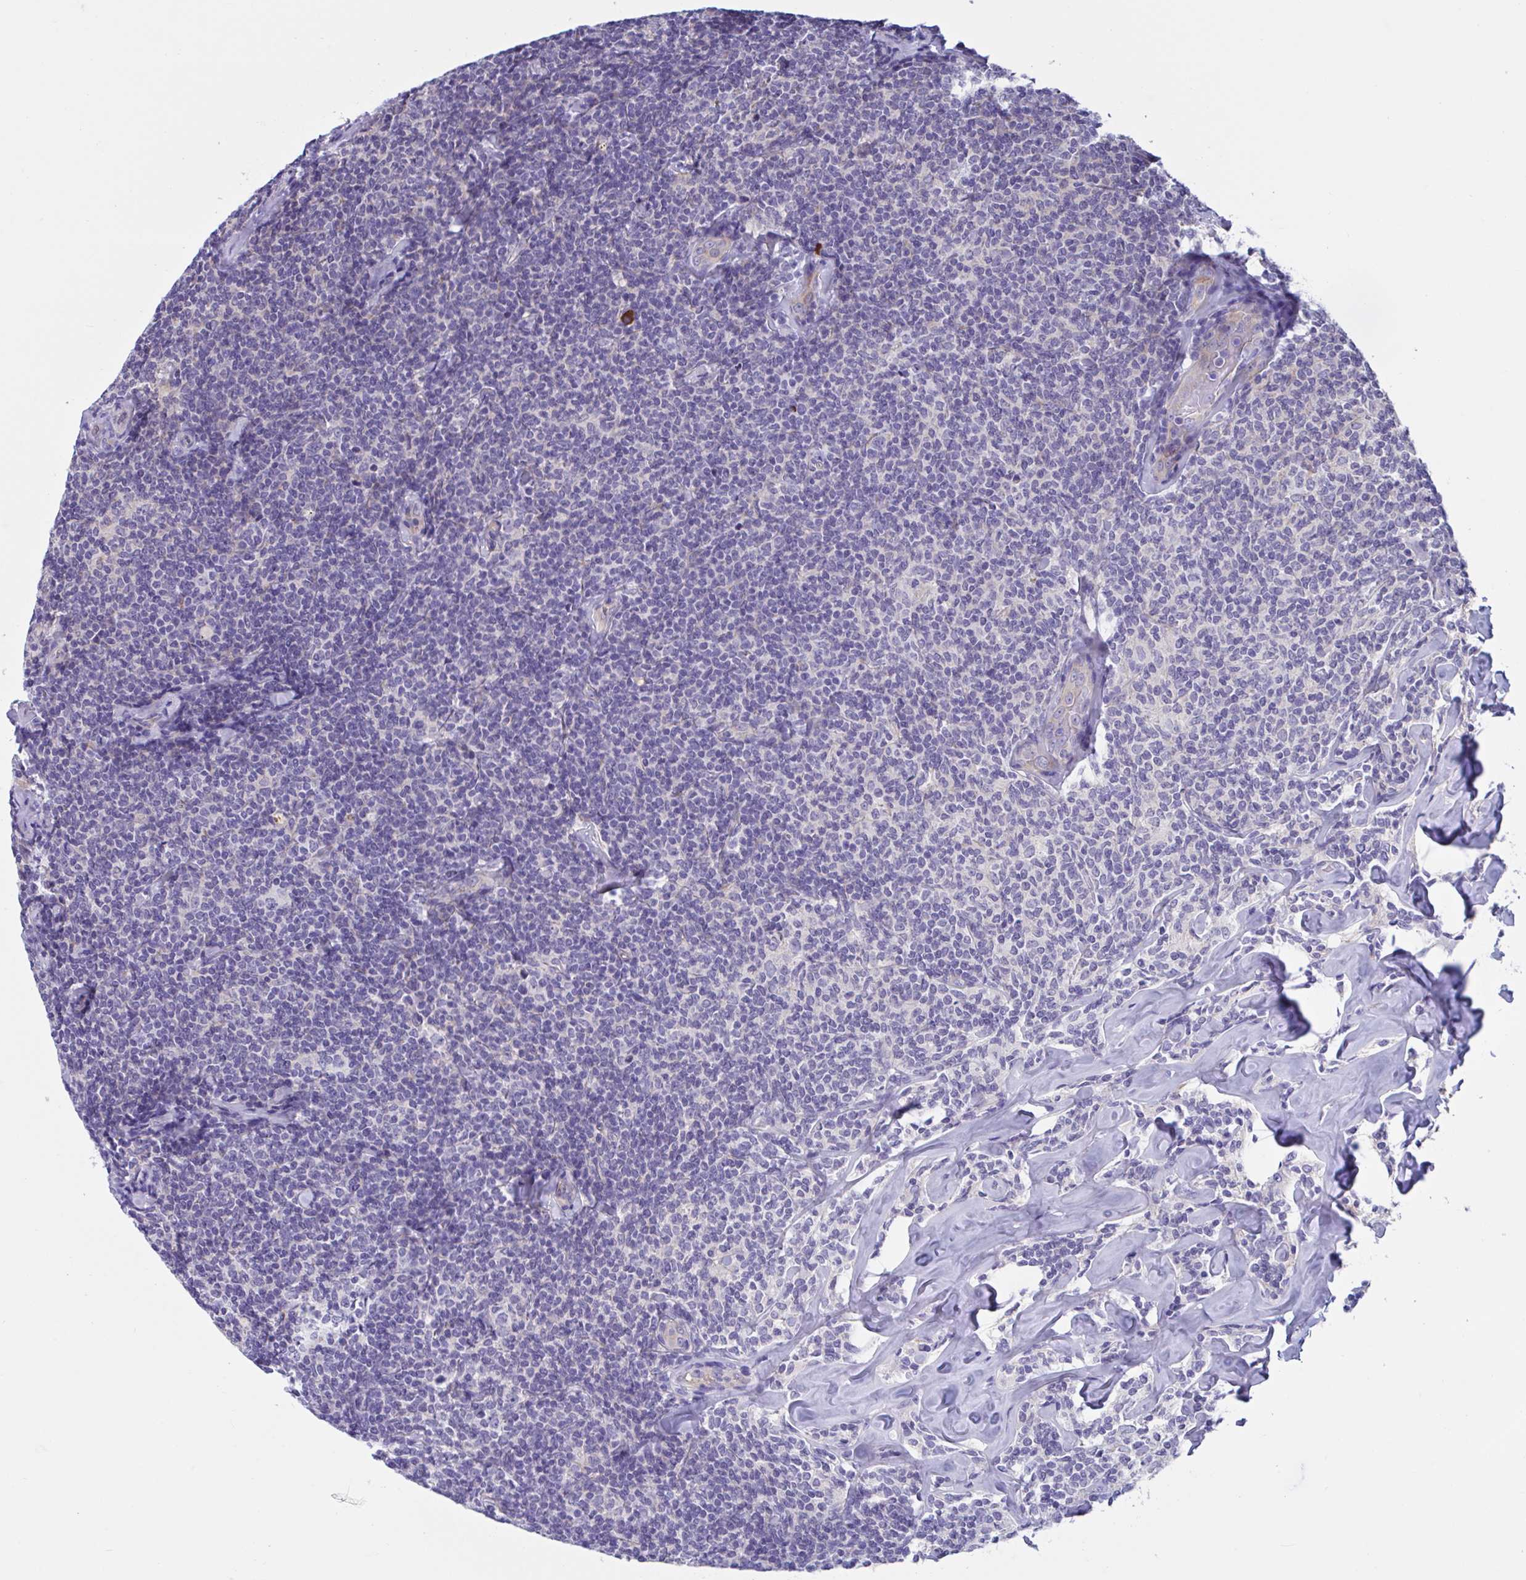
{"staining": {"intensity": "negative", "quantity": "none", "location": "none"}, "tissue": "lymphoma", "cell_type": "Tumor cells", "image_type": "cancer", "snomed": [{"axis": "morphology", "description": "Malignant lymphoma, non-Hodgkin's type, Low grade"}, {"axis": "topography", "description": "Lymph node"}], "caption": "A micrograph of human lymphoma is negative for staining in tumor cells.", "gene": "MS4A14", "patient": {"sex": "female", "age": 56}}